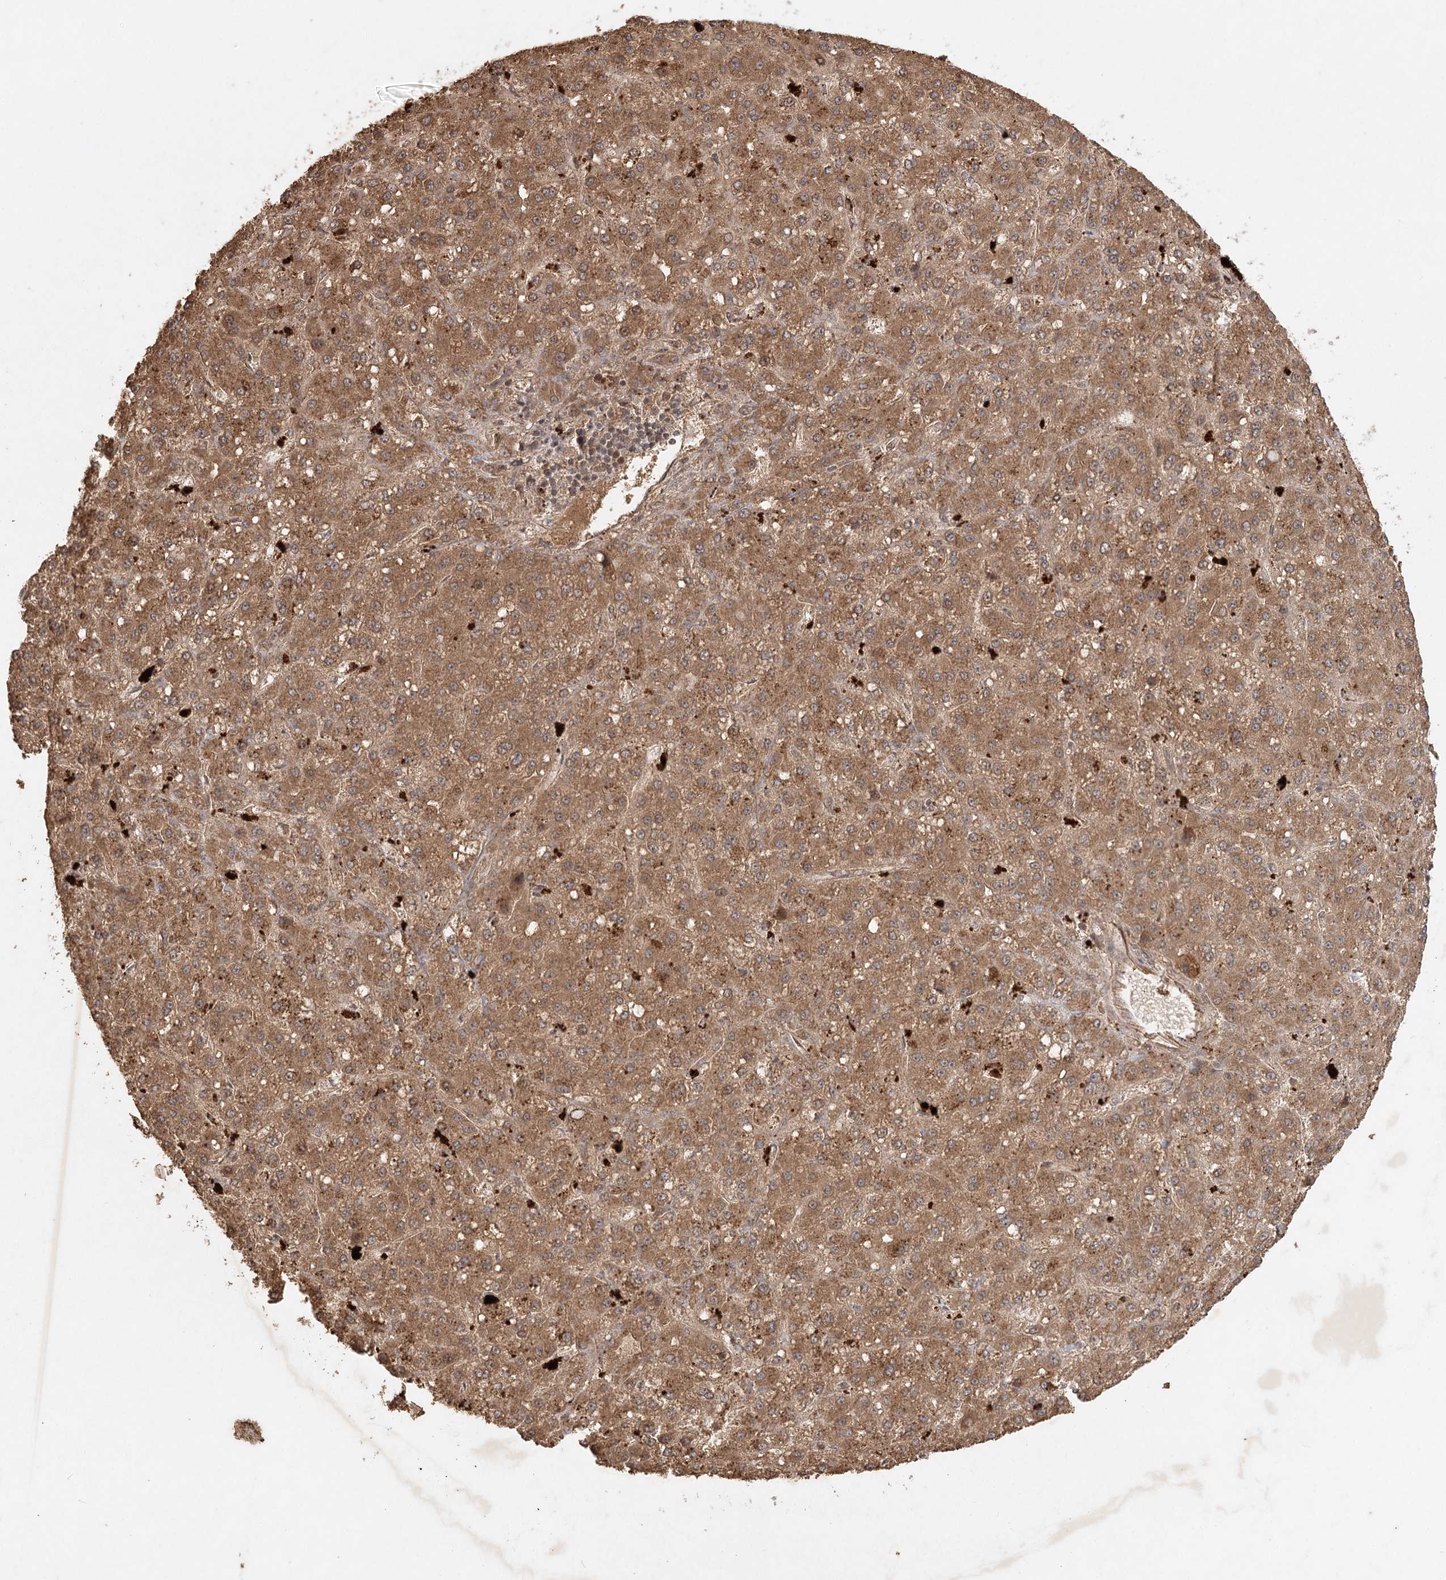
{"staining": {"intensity": "moderate", "quantity": ">75%", "location": "cytoplasmic/membranous"}, "tissue": "liver cancer", "cell_type": "Tumor cells", "image_type": "cancer", "snomed": [{"axis": "morphology", "description": "Carcinoma, Hepatocellular, NOS"}, {"axis": "topography", "description": "Liver"}], "caption": "Immunohistochemistry (IHC) of human liver cancer exhibits medium levels of moderate cytoplasmic/membranous staining in about >75% of tumor cells.", "gene": "ARL13A", "patient": {"sex": "male", "age": 67}}